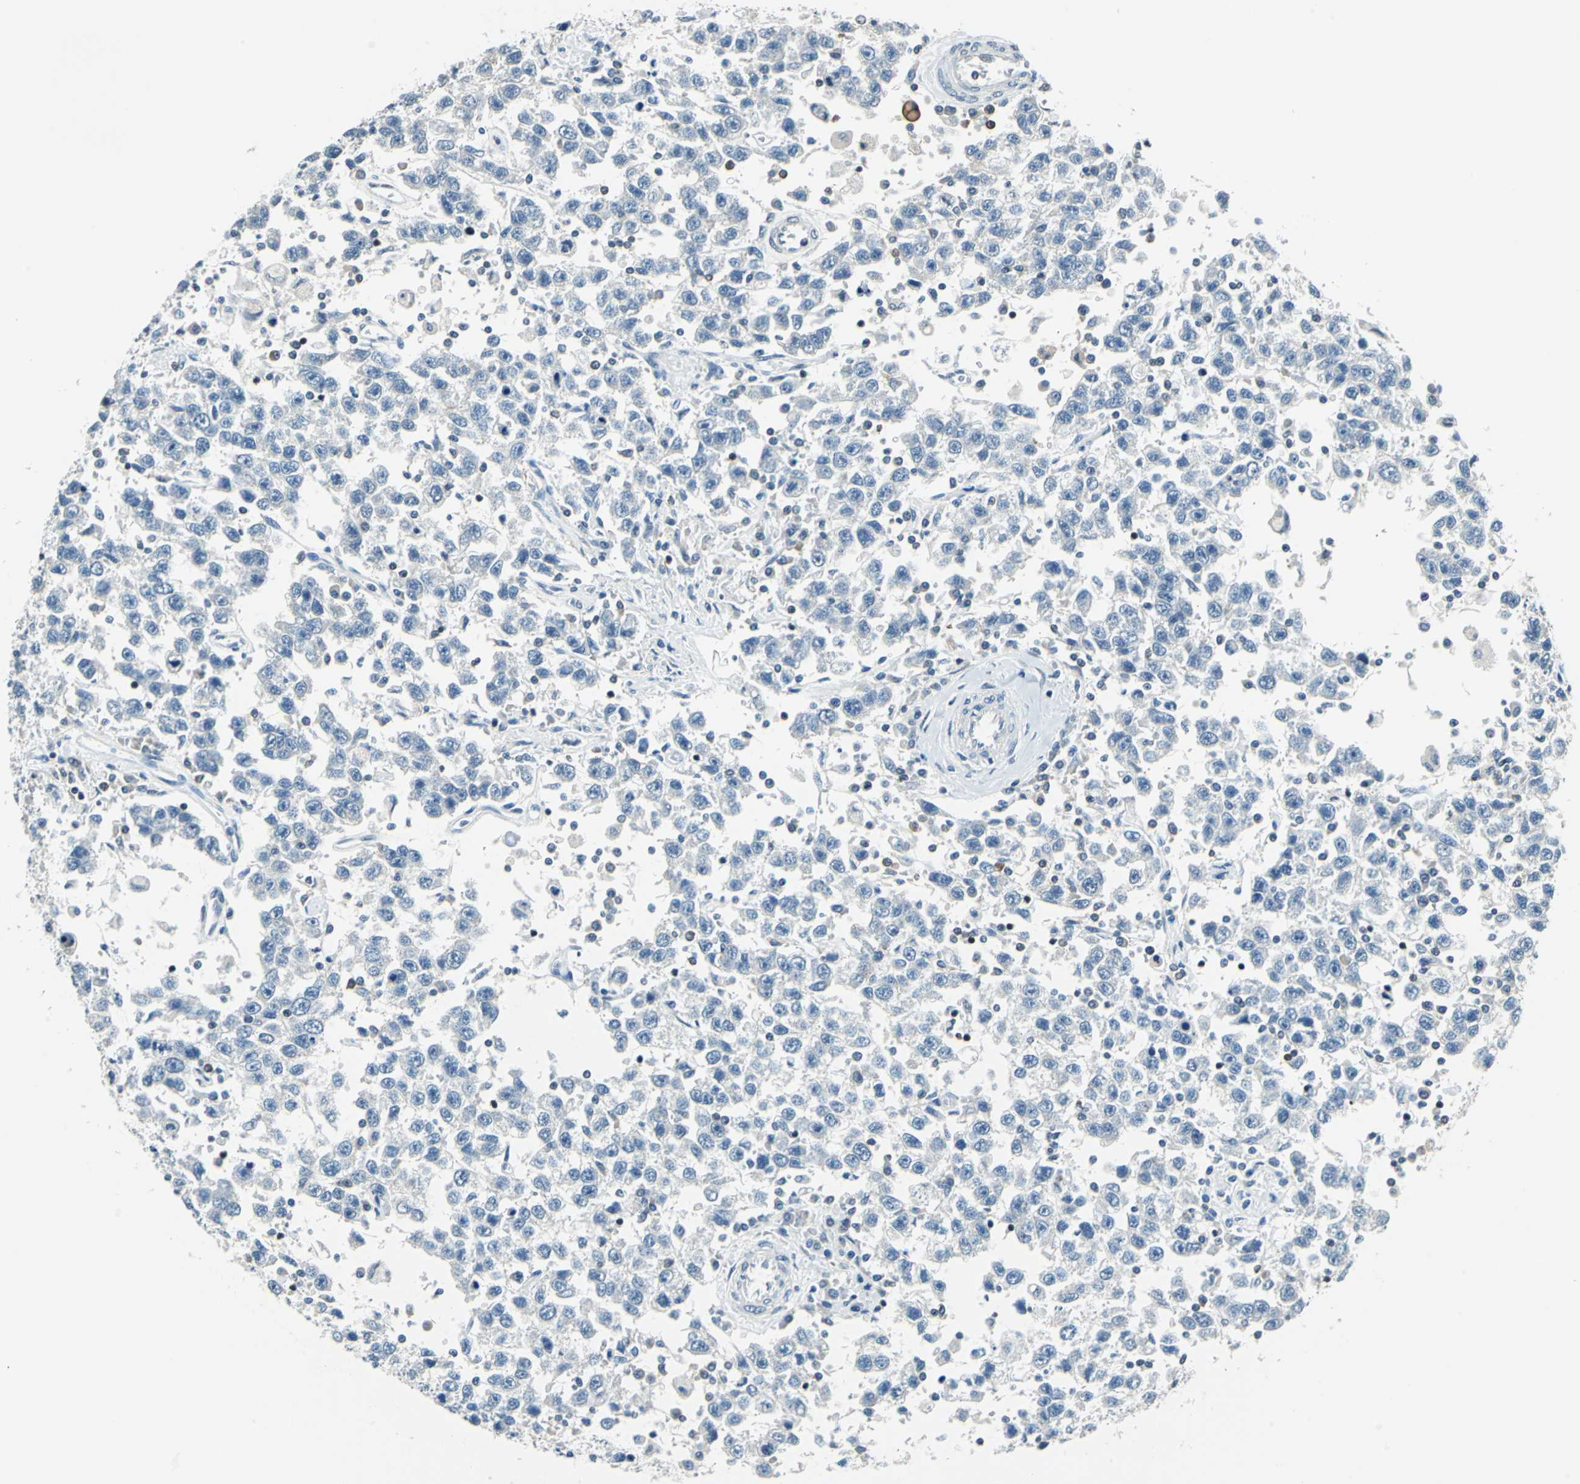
{"staining": {"intensity": "negative", "quantity": "none", "location": "none"}, "tissue": "testis cancer", "cell_type": "Tumor cells", "image_type": "cancer", "snomed": [{"axis": "morphology", "description": "Seminoma, NOS"}, {"axis": "topography", "description": "Testis"}], "caption": "A histopathology image of human testis cancer (seminoma) is negative for staining in tumor cells.", "gene": "HCFC2", "patient": {"sex": "male", "age": 41}}